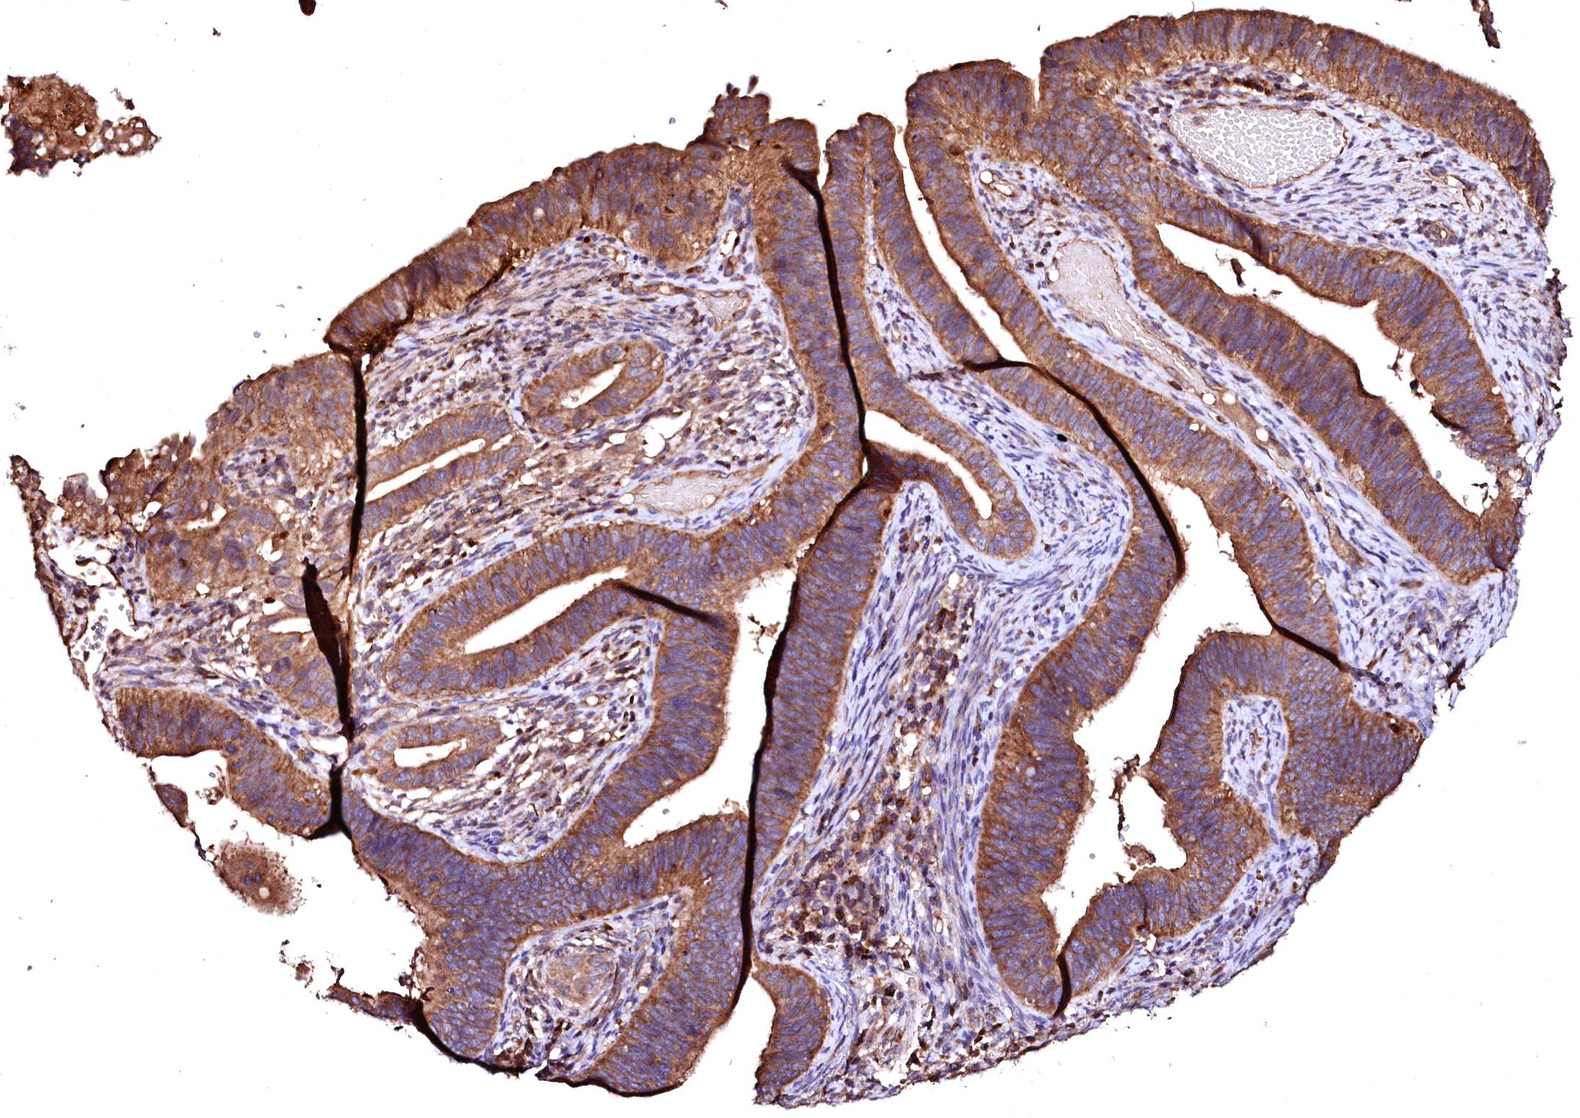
{"staining": {"intensity": "strong", "quantity": ">75%", "location": "cytoplasmic/membranous"}, "tissue": "cervical cancer", "cell_type": "Tumor cells", "image_type": "cancer", "snomed": [{"axis": "morphology", "description": "Adenocarcinoma, NOS"}, {"axis": "topography", "description": "Cervix"}], "caption": "This histopathology image reveals cervical cancer stained with immunohistochemistry to label a protein in brown. The cytoplasmic/membranous of tumor cells show strong positivity for the protein. Nuclei are counter-stained blue.", "gene": "ST3GAL1", "patient": {"sex": "female", "age": 42}}